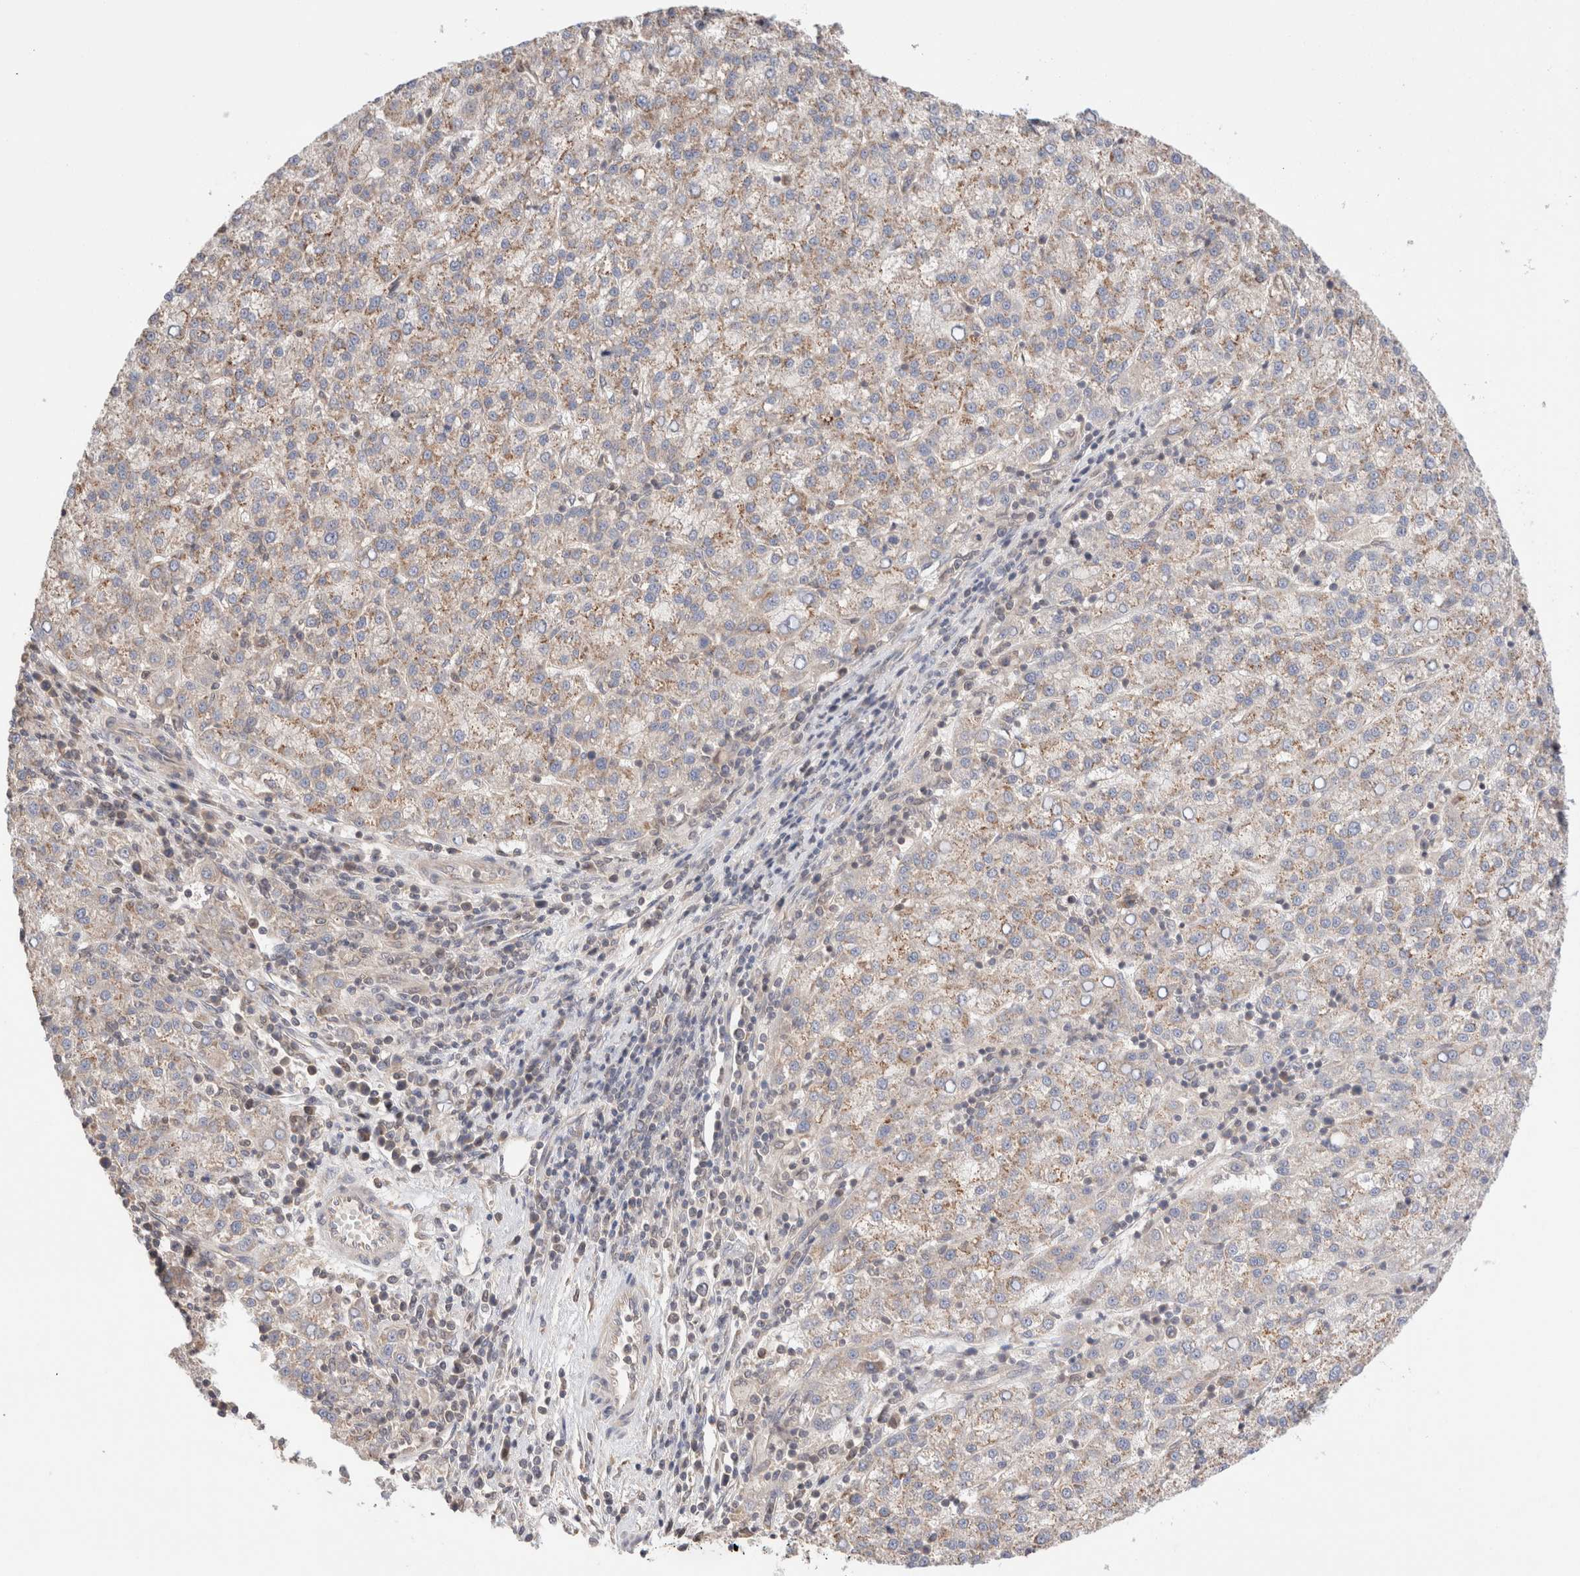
{"staining": {"intensity": "weak", "quantity": "25%-75%", "location": "cytoplasmic/membranous"}, "tissue": "liver cancer", "cell_type": "Tumor cells", "image_type": "cancer", "snomed": [{"axis": "morphology", "description": "Carcinoma, Hepatocellular, NOS"}, {"axis": "topography", "description": "Liver"}], "caption": "This image displays liver cancer (hepatocellular carcinoma) stained with IHC to label a protein in brown. The cytoplasmic/membranous of tumor cells show weak positivity for the protein. Nuclei are counter-stained blue.", "gene": "SIKE1", "patient": {"sex": "female", "age": 58}}